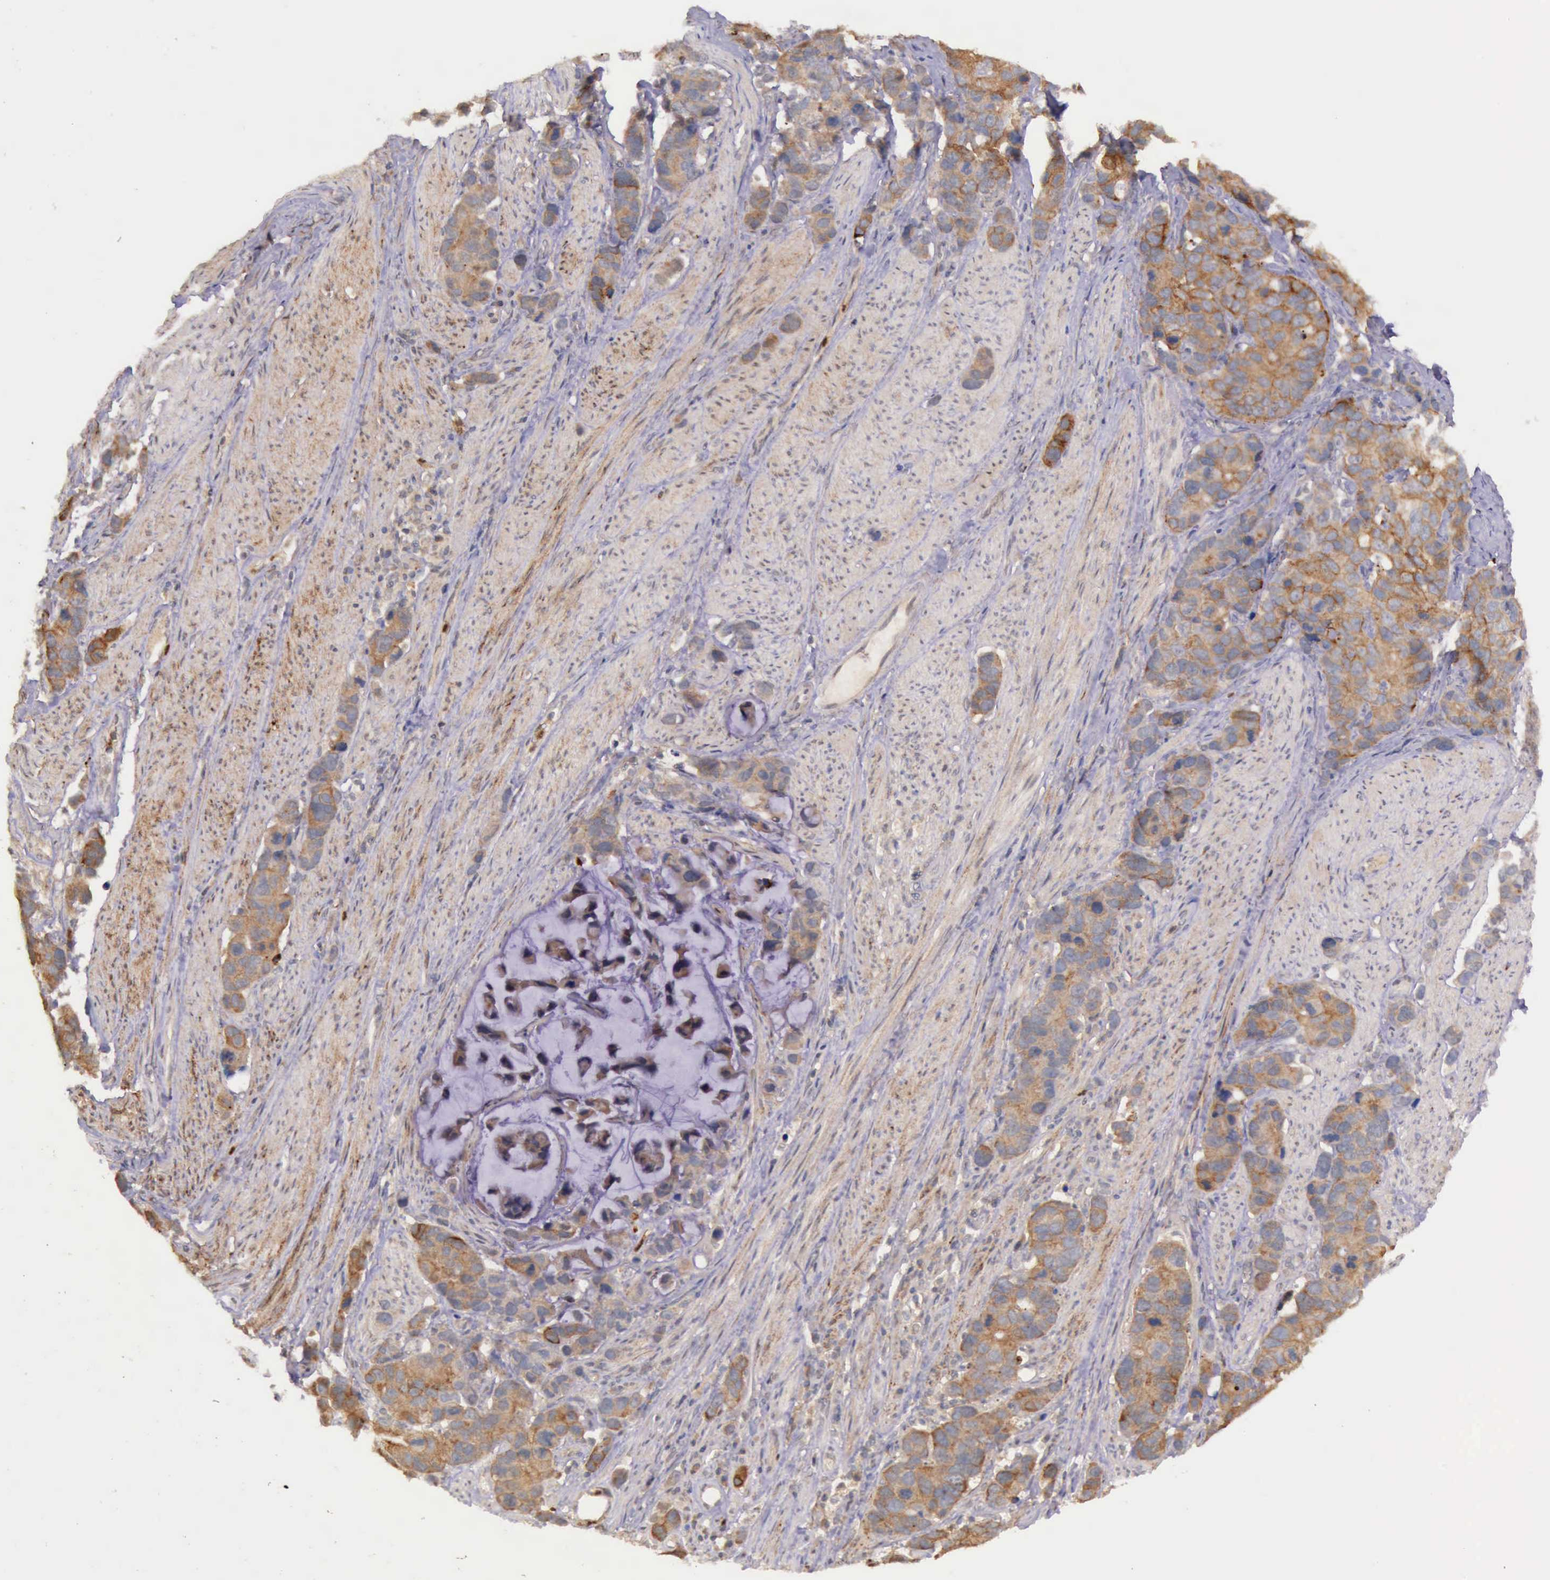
{"staining": {"intensity": "strong", "quantity": ">75%", "location": "cytoplasmic/membranous"}, "tissue": "stomach cancer", "cell_type": "Tumor cells", "image_type": "cancer", "snomed": [{"axis": "morphology", "description": "Adenocarcinoma, NOS"}, {"axis": "topography", "description": "Stomach, upper"}], "caption": "Brown immunohistochemical staining in adenocarcinoma (stomach) reveals strong cytoplasmic/membranous expression in about >75% of tumor cells. The staining is performed using DAB brown chromogen to label protein expression. The nuclei are counter-stained blue using hematoxylin.", "gene": "PRICKLE3", "patient": {"sex": "male", "age": 71}}